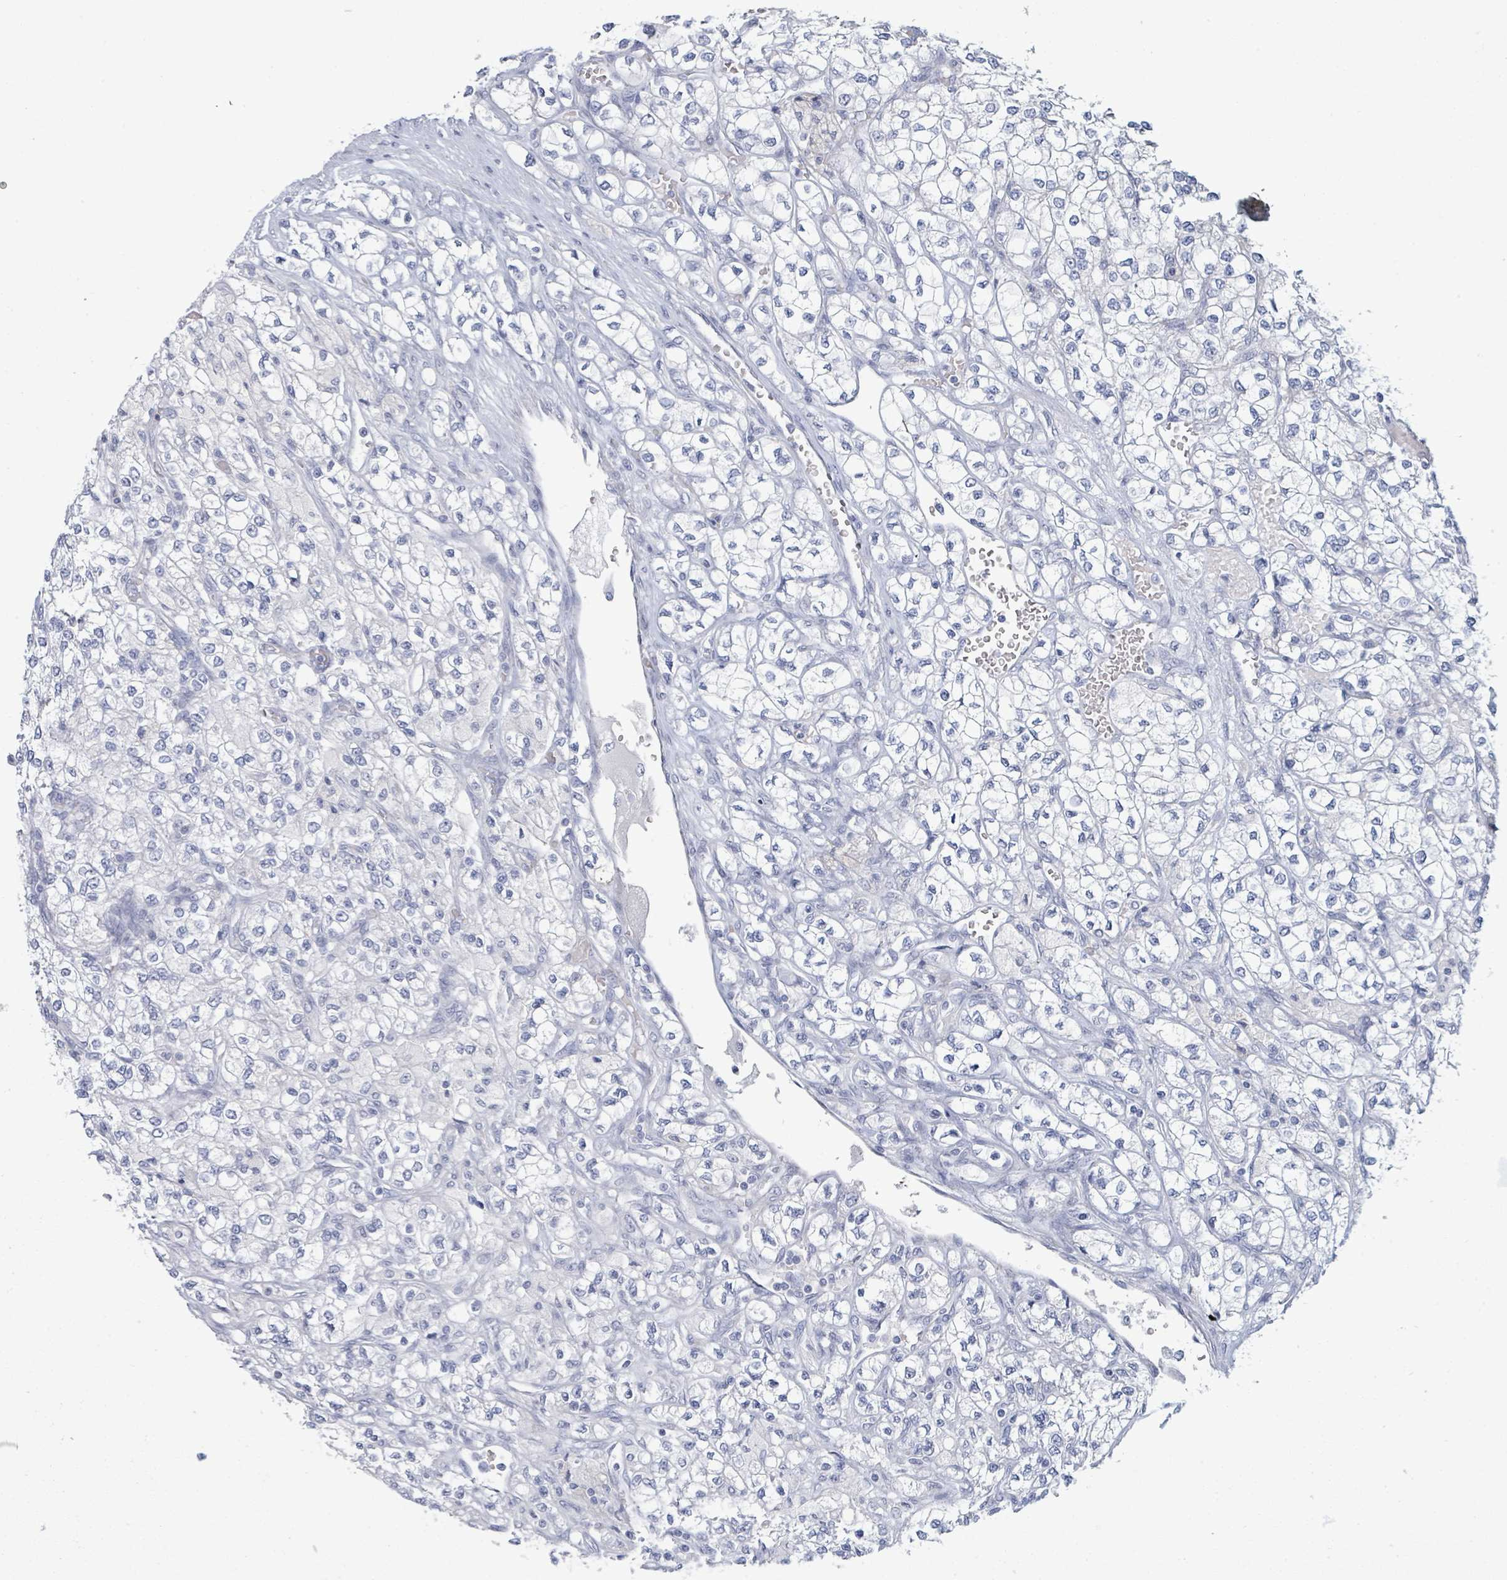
{"staining": {"intensity": "negative", "quantity": "none", "location": "none"}, "tissue": "renal cancer", "cell_type": "Tumor cells", "image_type": "cancer", "snomed": [{"axis": "morphology", "description": "Adenocarcinoma, NOS"}, {"axis": "topography", "description": "Kidney"}], "caption": "A micrograph of renal cancer stained for a protein shows no brown staining in tumor cells.", "gene": "PGA3", "patient": {"sex": "male", "age": 80}}